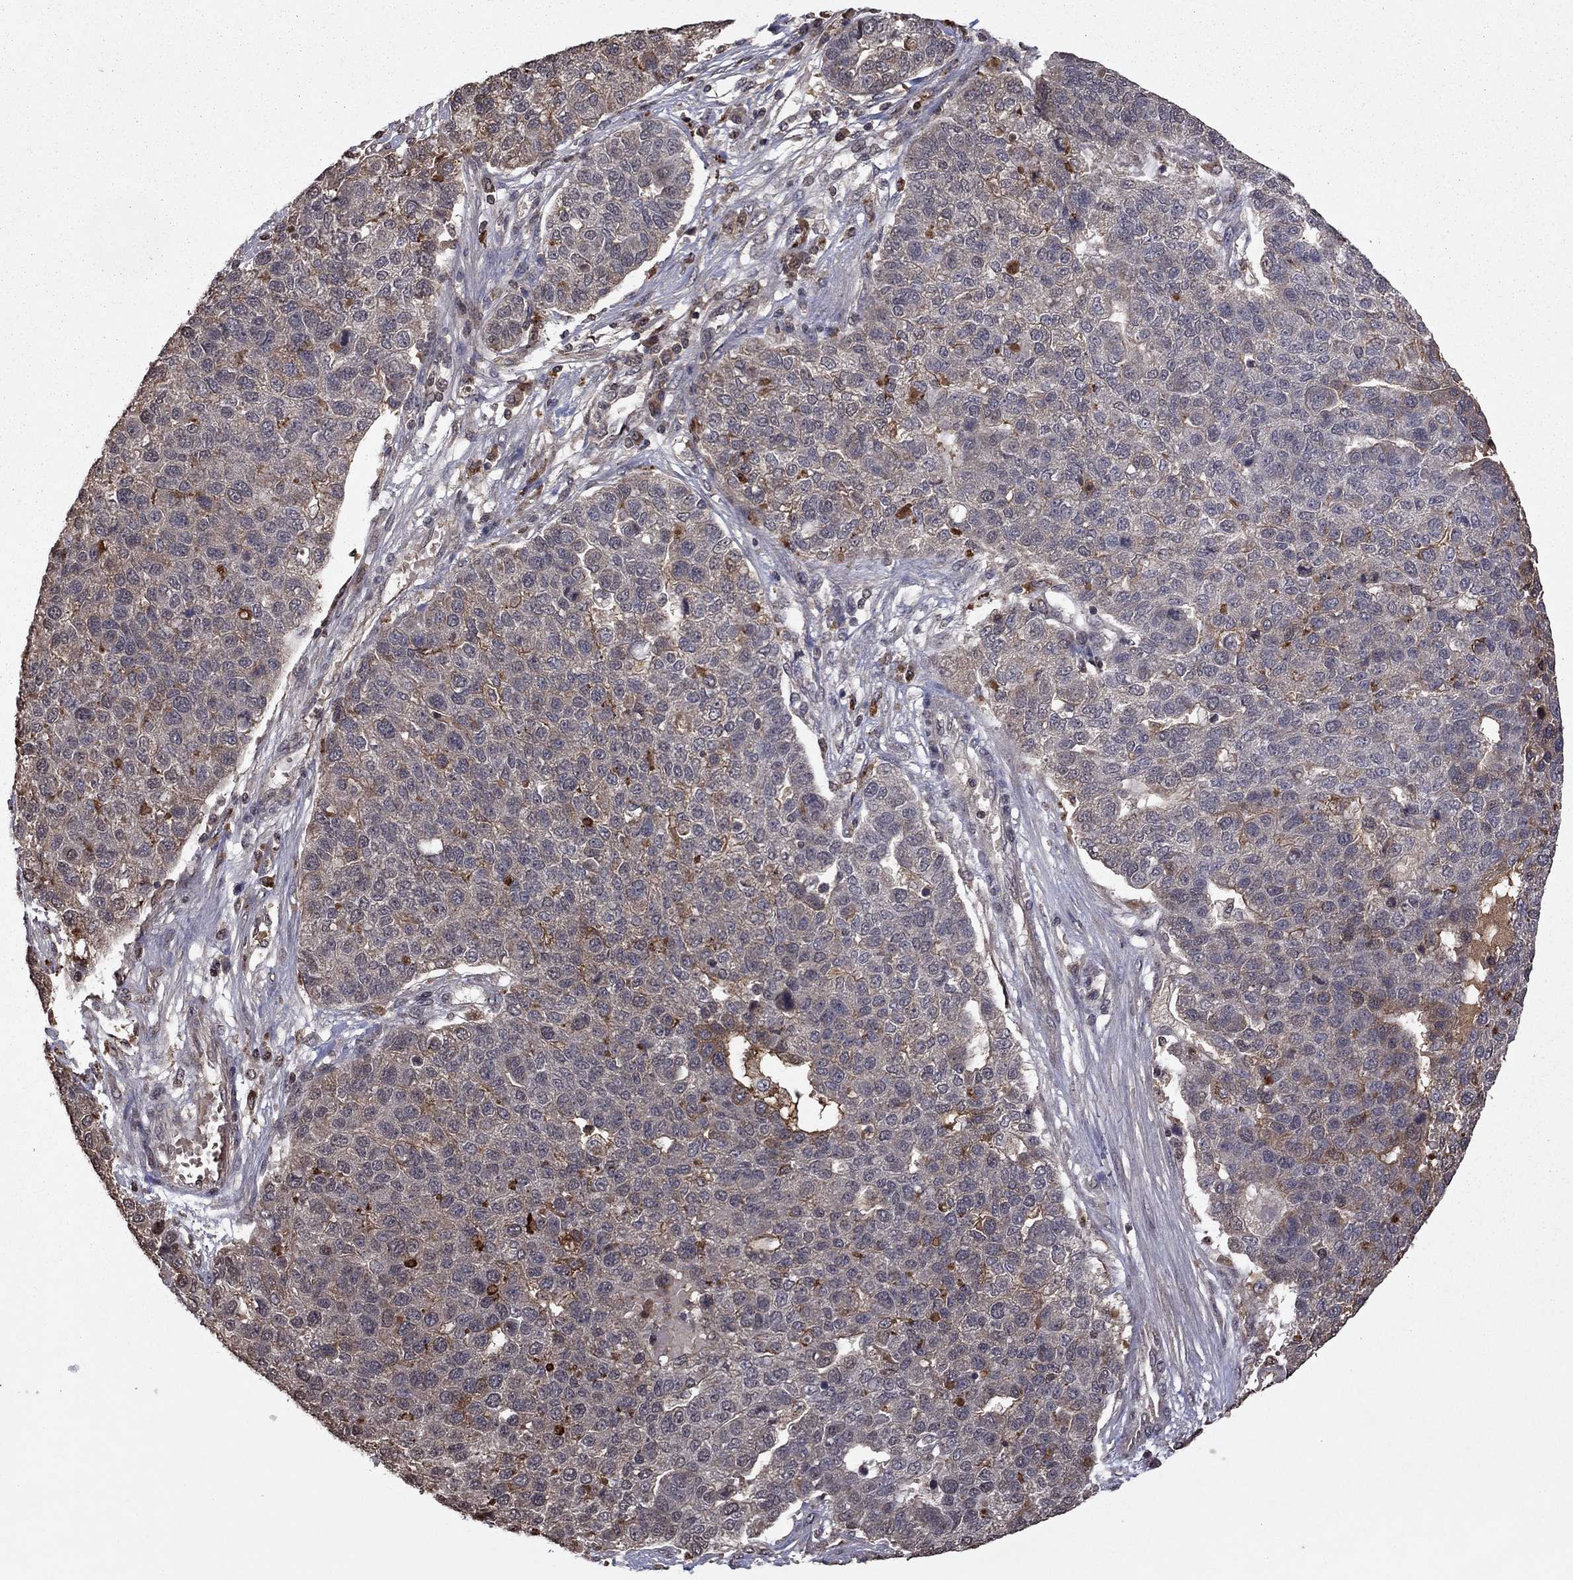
{"staining": {"intensity": "negative", "quantity": "none", "location": "none"}, "tissue": "pancreatic cancer", "cell_type": "Tumor cells", "image_type": "cancer", "snomed": [{"axis": "morphology", "description": "Adenocarcinoma, NOS"}, {"axis": "topography", "description": "Pancreas"}], "caption": "Immunohistochemistry photomicrograph of neoplastic tissue: human pancreatic cancer (adenocarcinoma) stained with DAB (3,3'-diaminobenzidine) displays no significant protein staining in tumor cells. (DAB IHC with hematoxylin counter stain).", "gene": "NLGN1", "patient": {"sex": "female", "age": 61}}